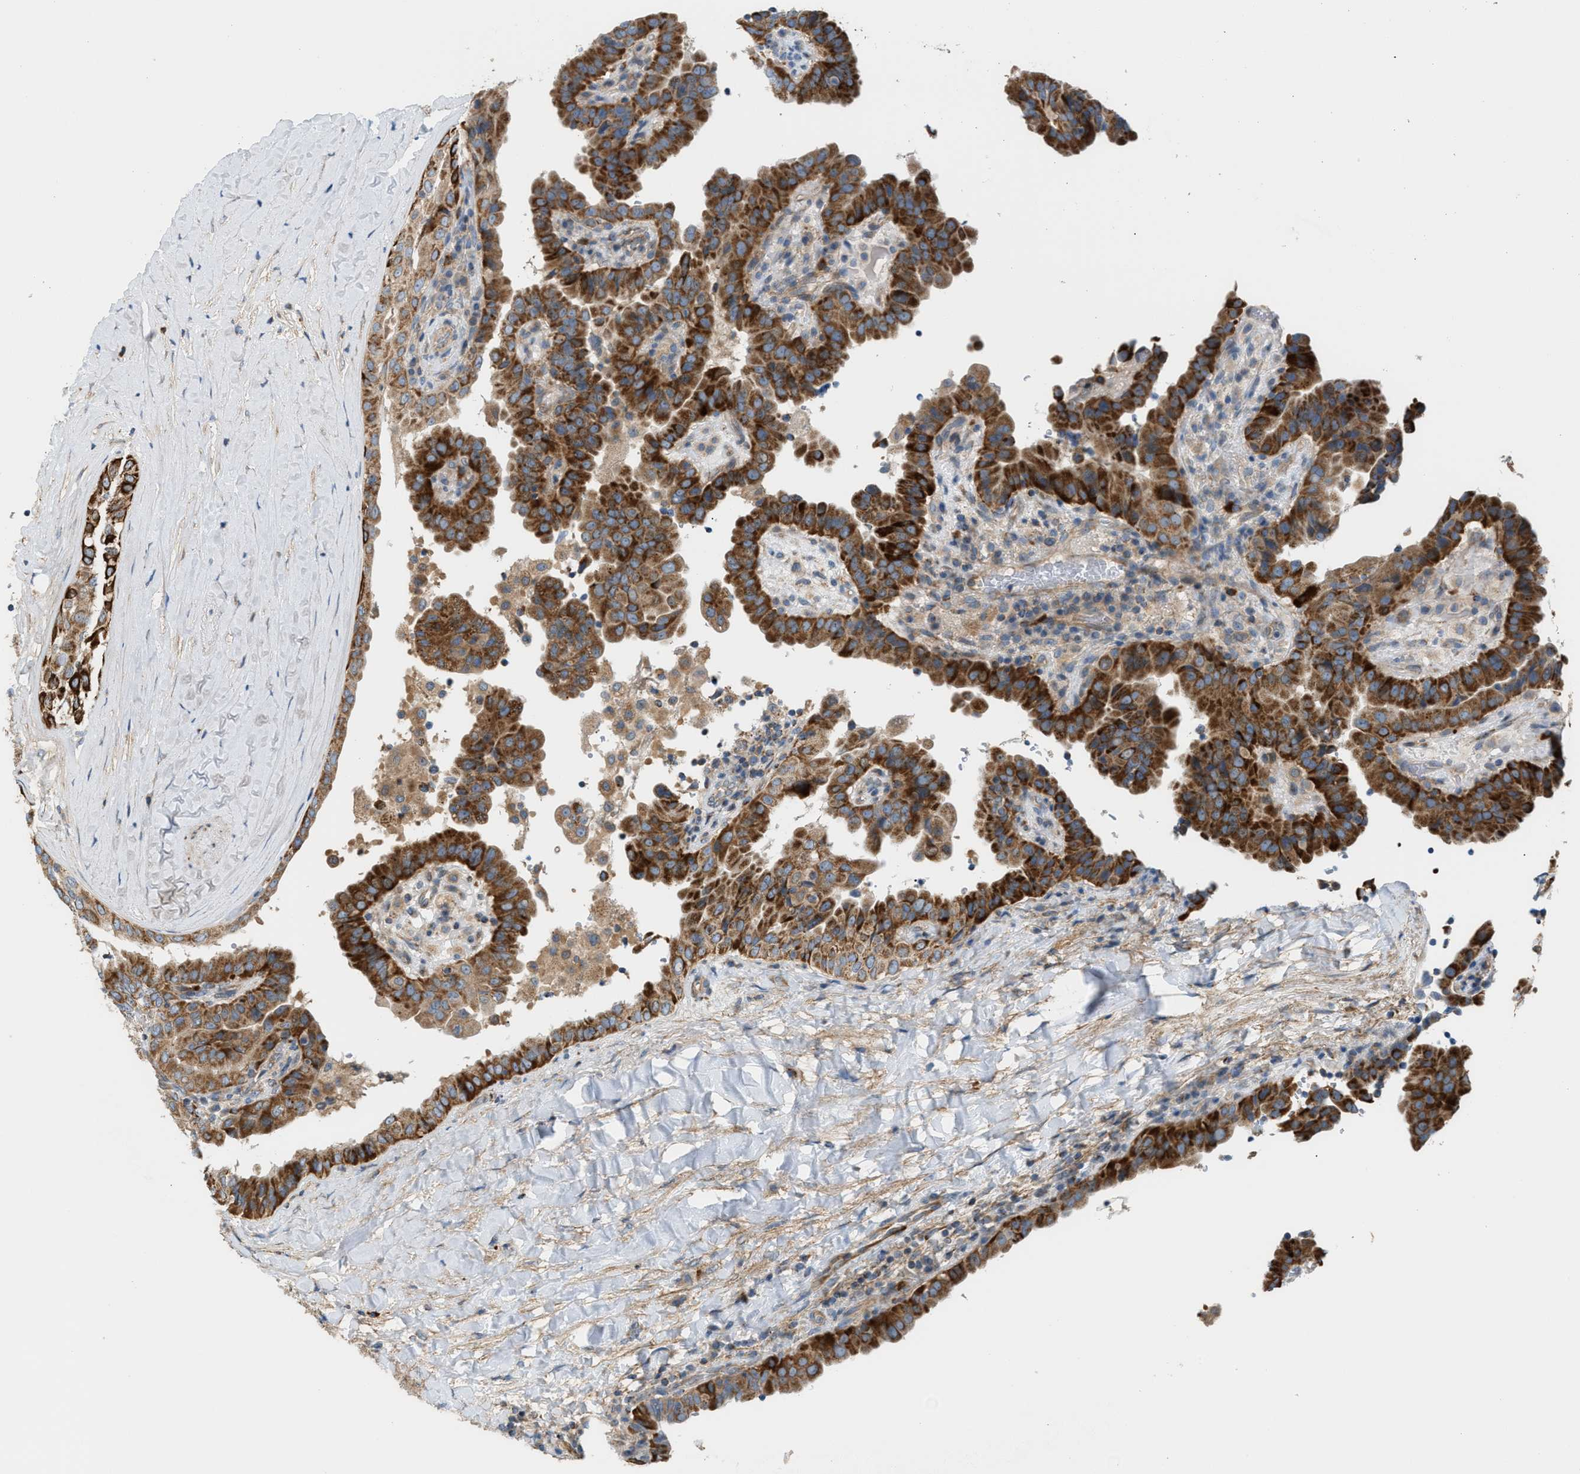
{"staining": {"intensity": "strong", "quantity": ">75%", "location": "cytoplasmic/membranous"}, "tissue": "thyroid cancer", "cell_type": "Tumor cells", "image_type": "cancer", "snomed": [{"axis": "morphology", "description": "Papillary adenocarcinoma, NOS"}, {"axis": "topography", "description": "Thyroid gland"}], "caption": "Thyroid cancer (papillary adenocarcinoma) stained with immunohistochemistry (IHC) reveals strong cytoplasmic/membranous staining in about >75% of tumor cells. (DAB IHC with brightfield microscopy, high magnification).", "gene": "PDCL", "patient": {"sex": "male", "age": 33}}